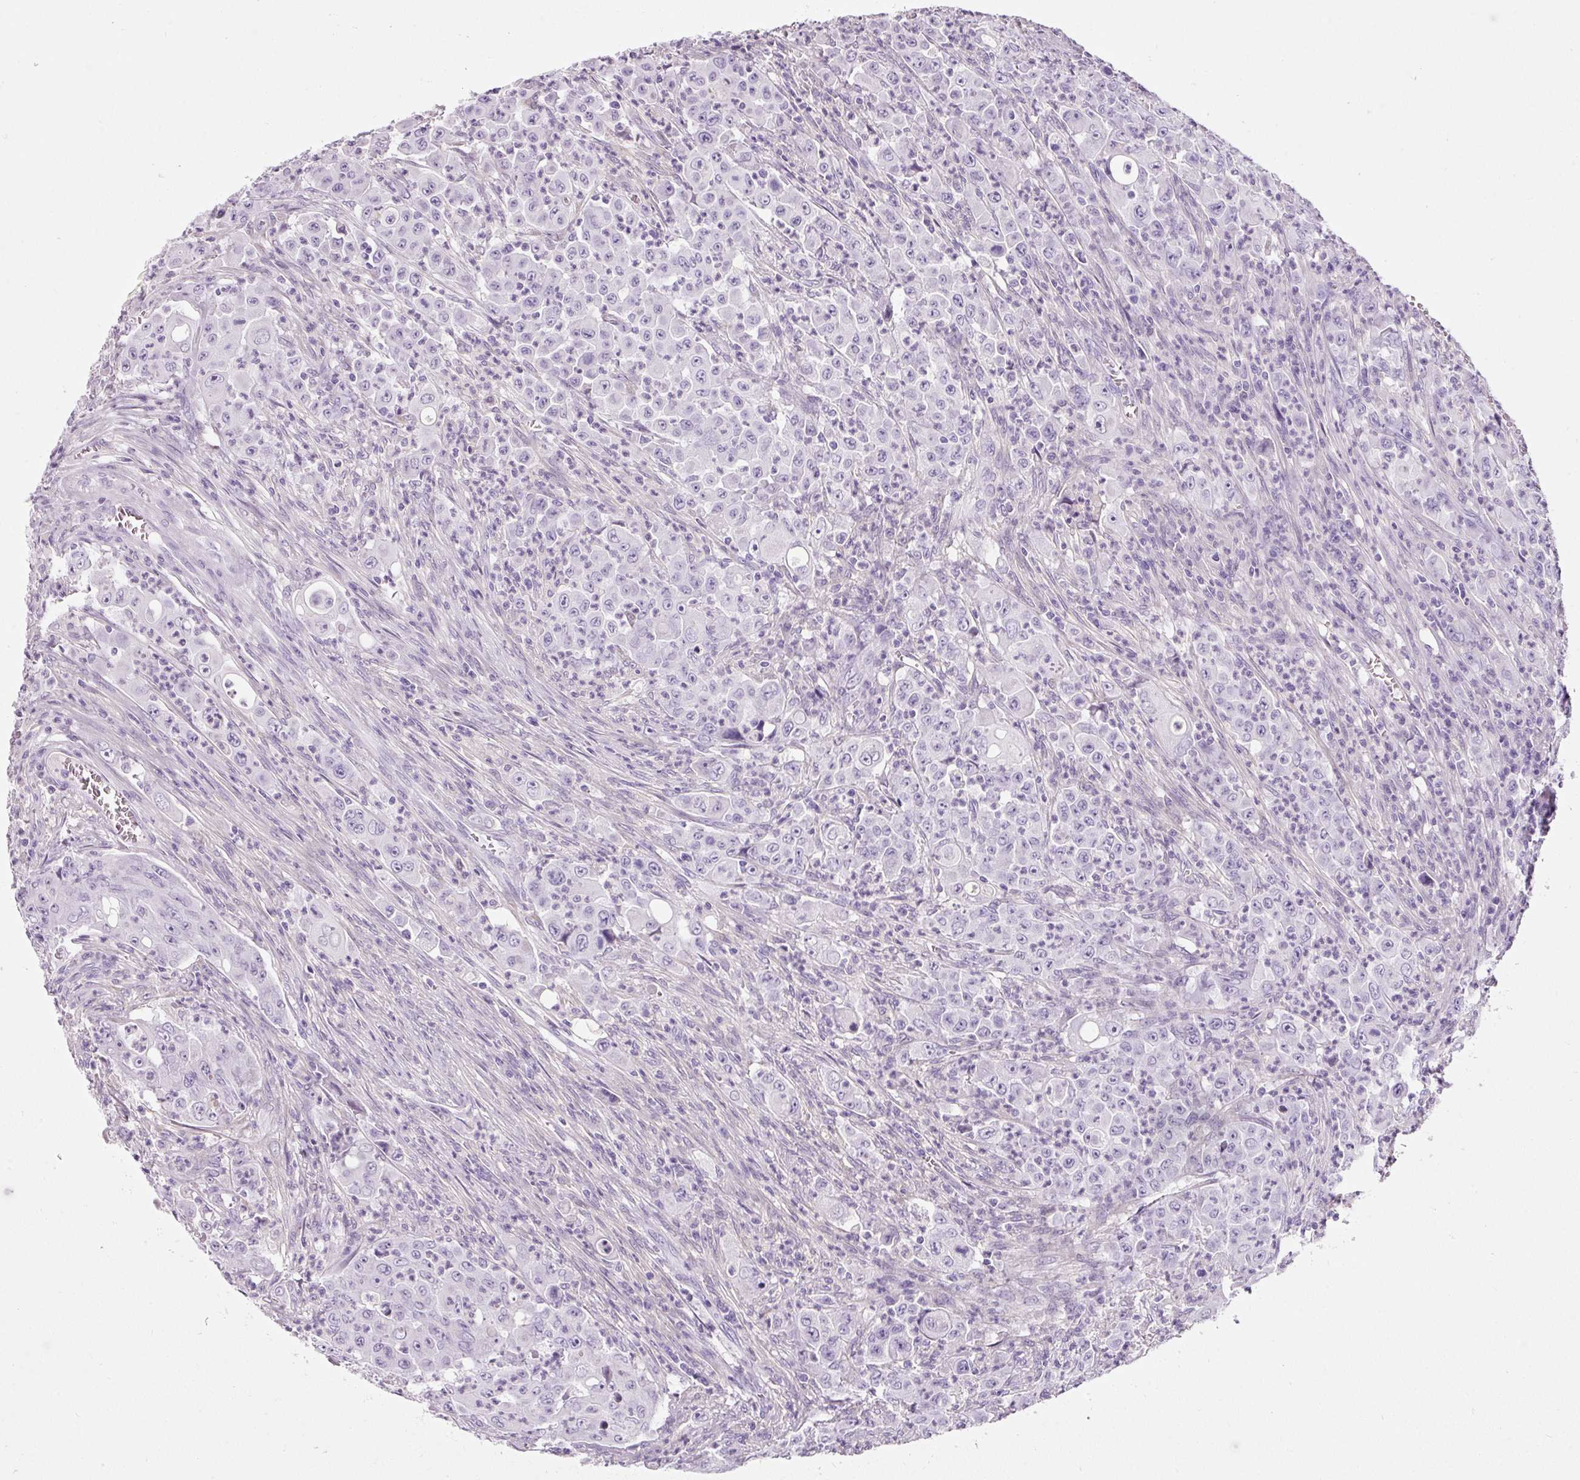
{"staining": {"intensity": "negative", "quantity": "none", "location": "none"}, "tissue": "colorectal cancer", "cell_type": "Tumor cells", "image_type": "cancer", "snomed": [{"axis": "morphology", "description": "Adenocarcinoma, NOS"}, {"axis": "topography", "description": "Colon"}], "caption": "IHC of colorectal adenocarcinoma displays no expression in tumor cells. Nuclei are stained in blue.", "gene": "DNM1", "patient": {"sex": "male", "age": 51}}